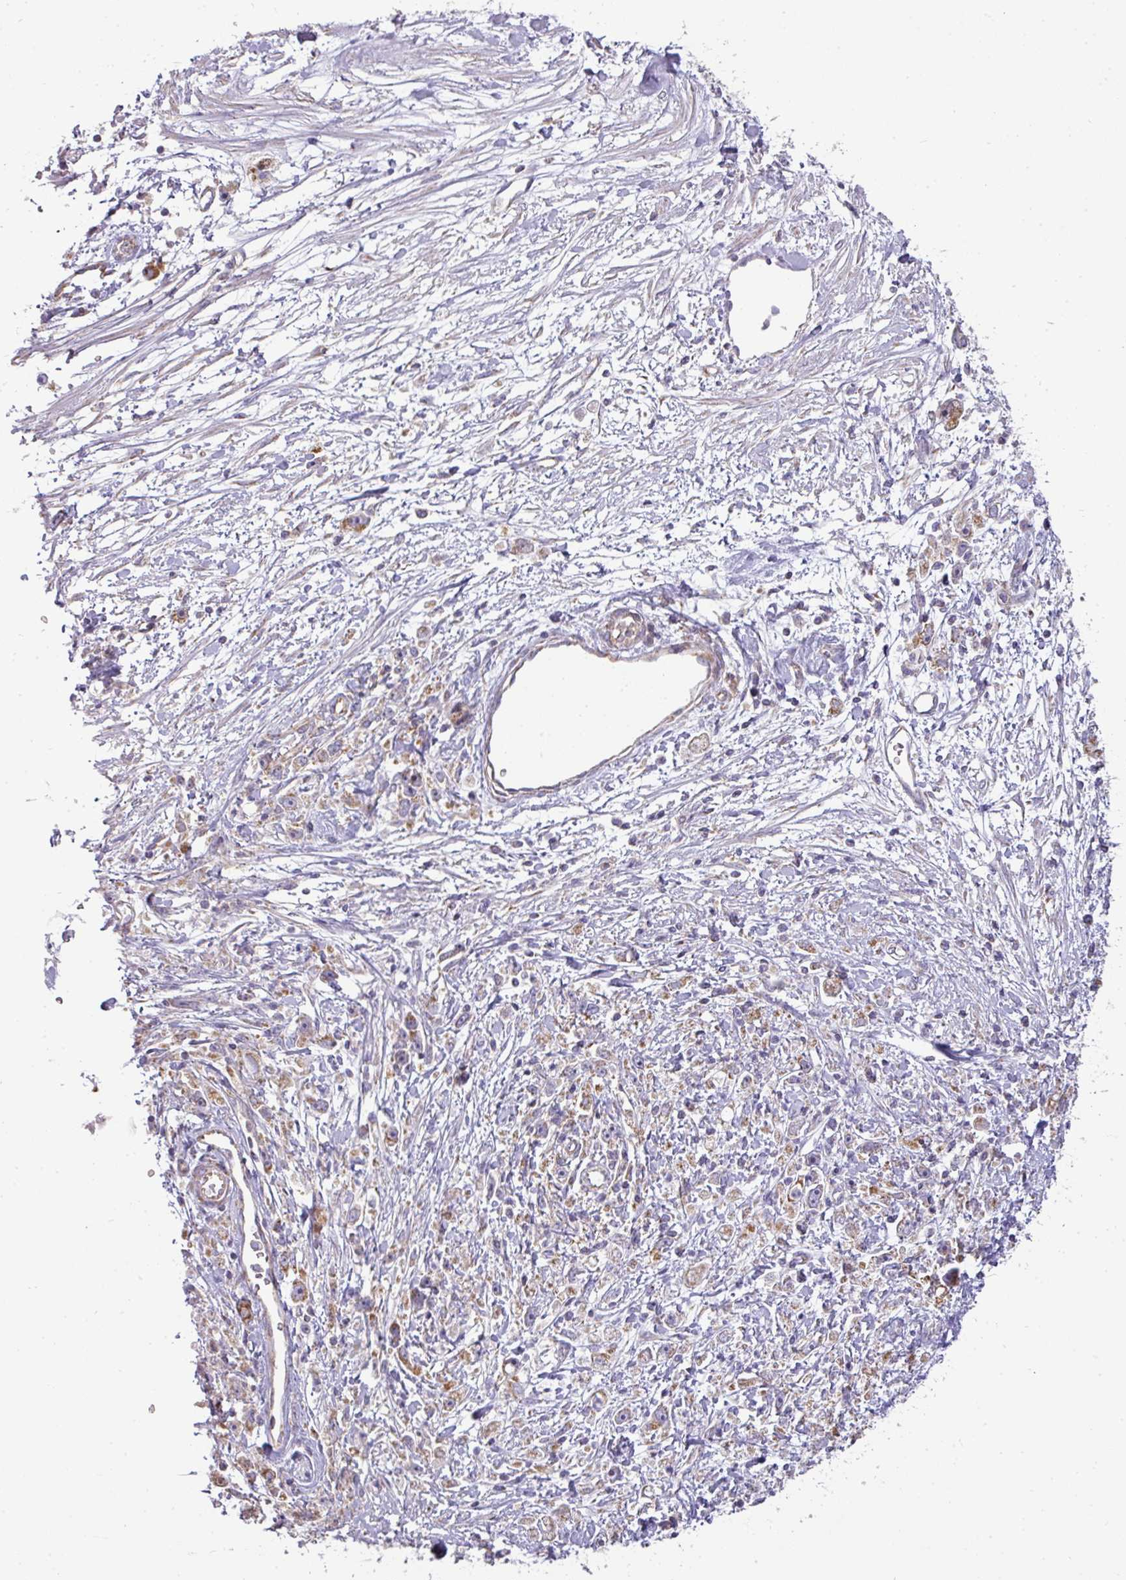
{"staining": {"intensity": "moderate", "quantity": "25%-75%", "location": "cytoplasmic/membranous"}, "tissue": "stomach cancer", "cell_type": "Tumor cells", "image_type": "cancer", "snomed": [{"axis": "morphology", "description": "Adenocarcinoma, NOS"}, {"axis": "topography", "description": "Stomach"}], "caption": "This is a photomicrograph of immunohistochemistry (IHC) staining of stomach adenocarcinoma, which shows moderate positivity in the cytoplasmic/membranous of tumor cells.", "gene": "ZNF211", "patient": {"sex": "female", "age": 59}}